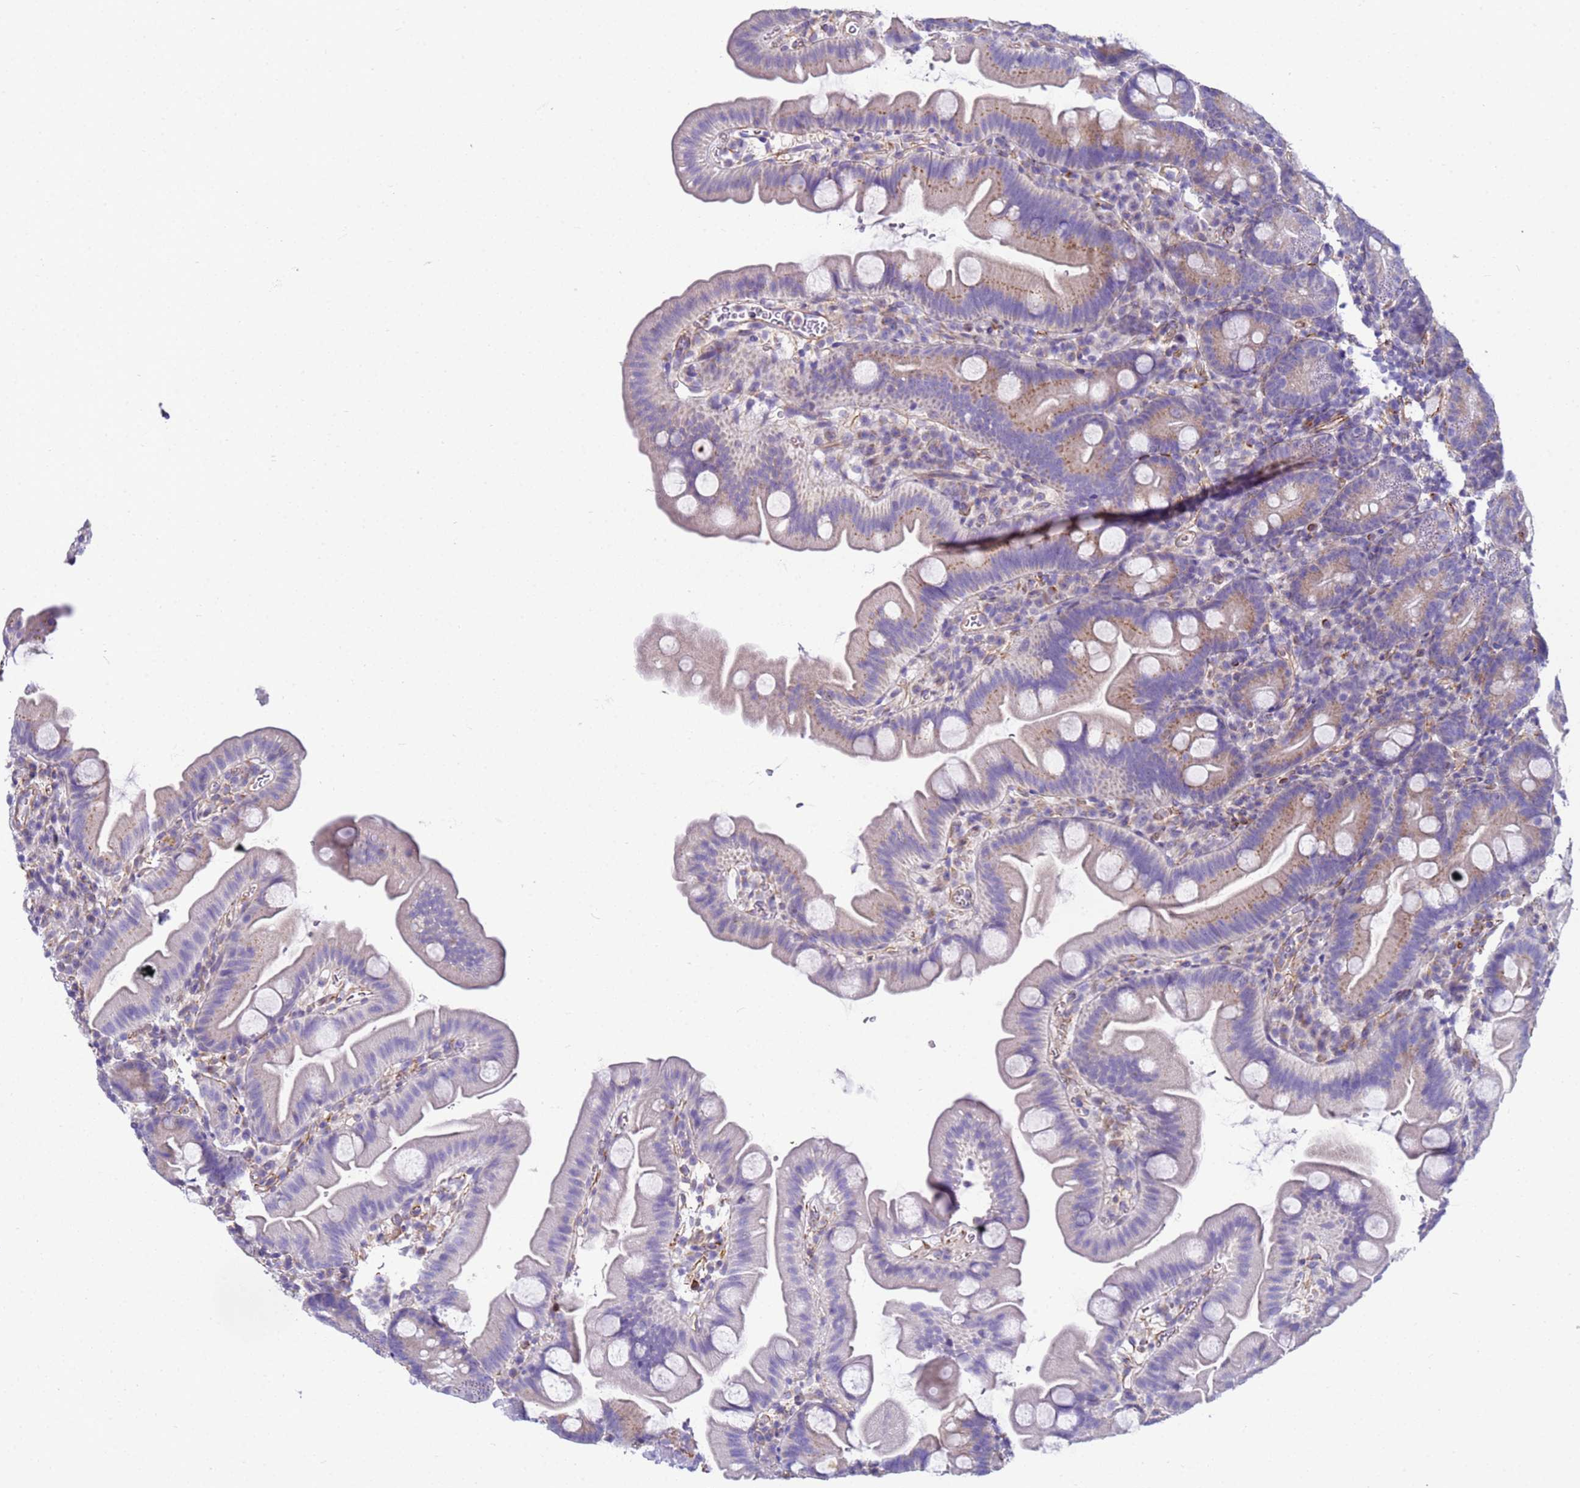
{"staining": {"intensity": "moderate", "quantity": "<25%", "location": "cytoplasmic/membranous"}, "tissue": "small intestine", "cell_type": "Glandular cells", "image_type": "normal", "snomed": [{"axis": "morphology", "description": "Normal tissue, NOS"}, {"axis": "topography", "description": "Small intestine"}], "caption": "The histopathology image demonstrates immunohistochemical staining of benign small intestine. There is moderate cytoplasmic/membranous staining is present in approximately <25% of glandular cells.", "gene": "UBXN2B", "patient": {"sex": "female", "age": 68}}